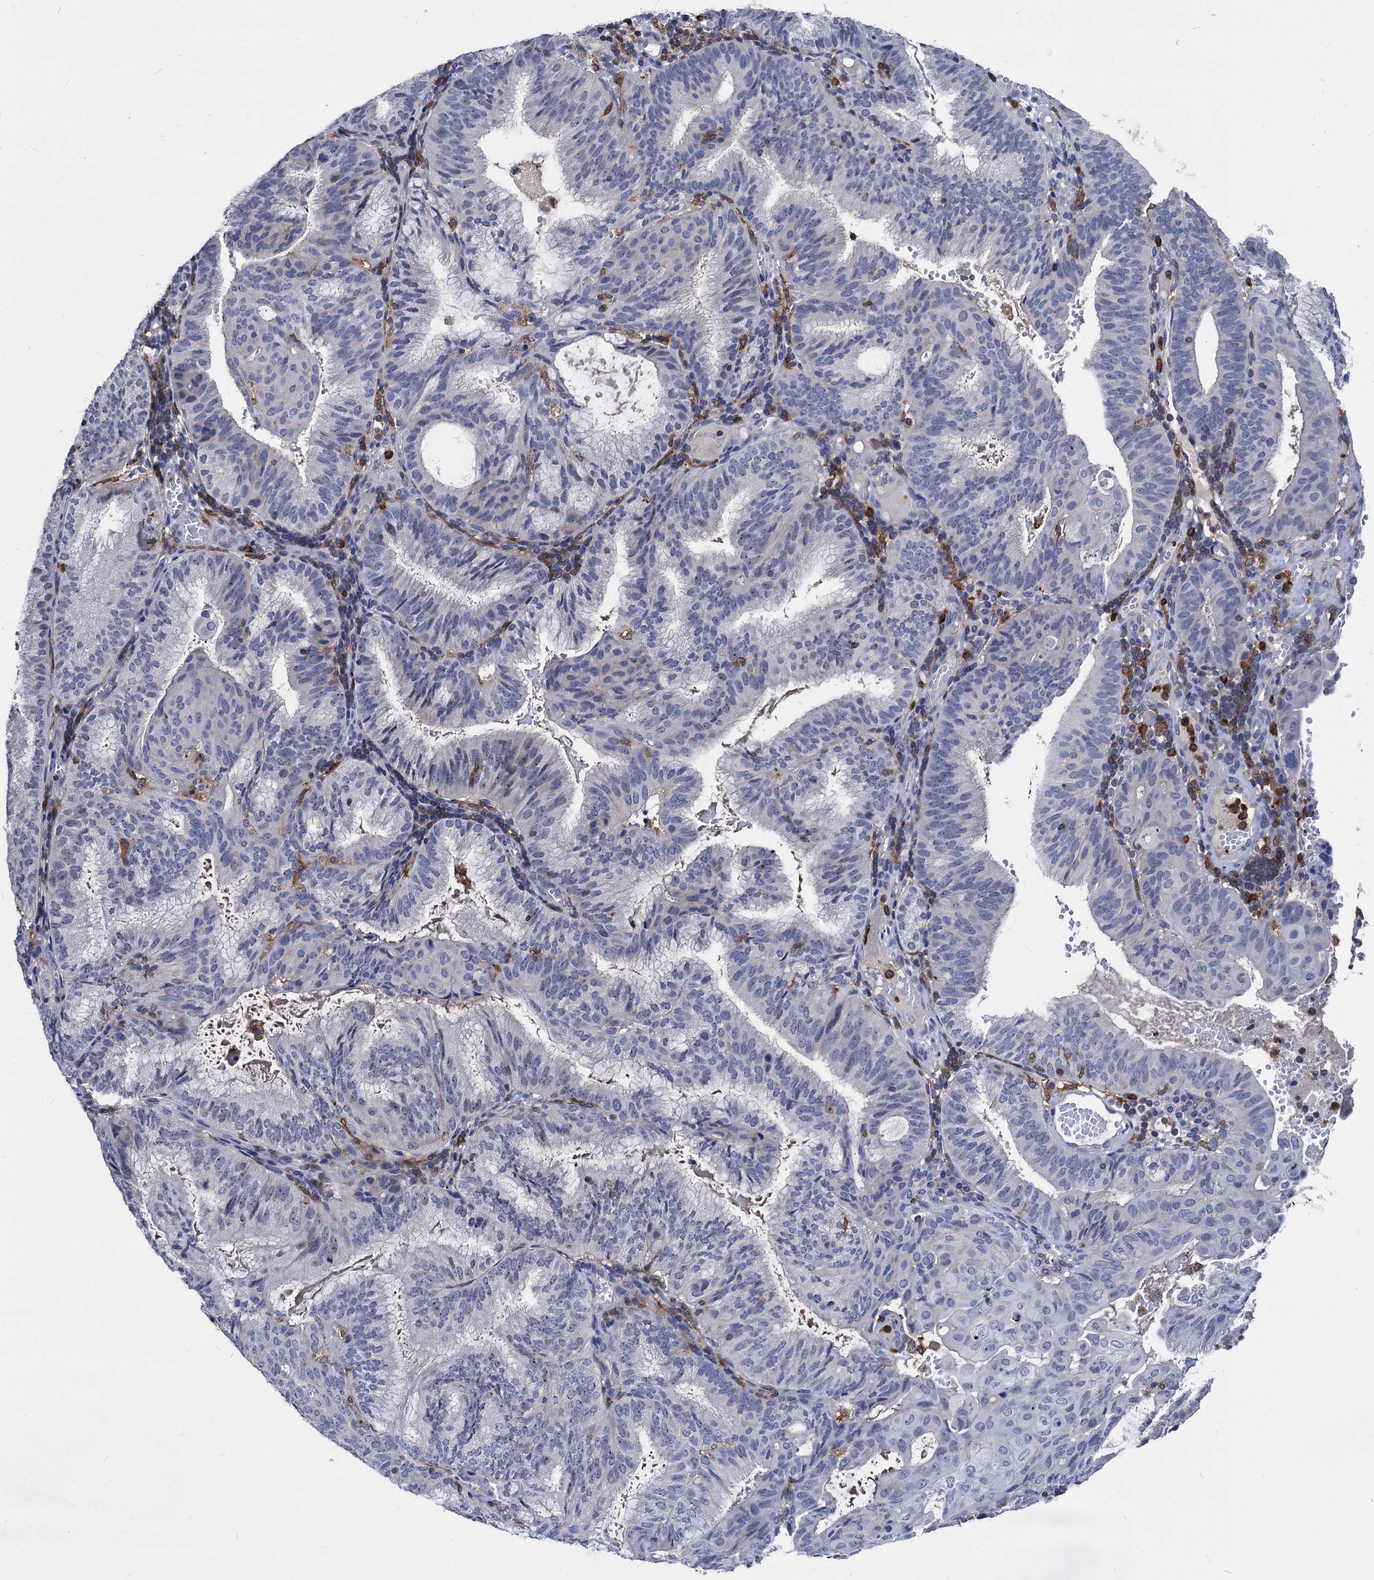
{"staining": {"intensity": "negative", "quantity": "none", "location": "none"}, "tissue": "endometrial cancer", "cell_type": "Tumor cells", "image_type": "cancer", "snomed": [{"axis": "morphology", "description": "Adenocarcinoma, NOS"}, {"axis": "topography", "description": "Endometrium"}], "caption": "High power microscopy photomicrograph of an immunohistochemistry image of adenocarcinoma (endometrial), revealing no significant staining in tumor cells.", "gene": "RHOG", "patient": {"sex": "female", "age": 49}}